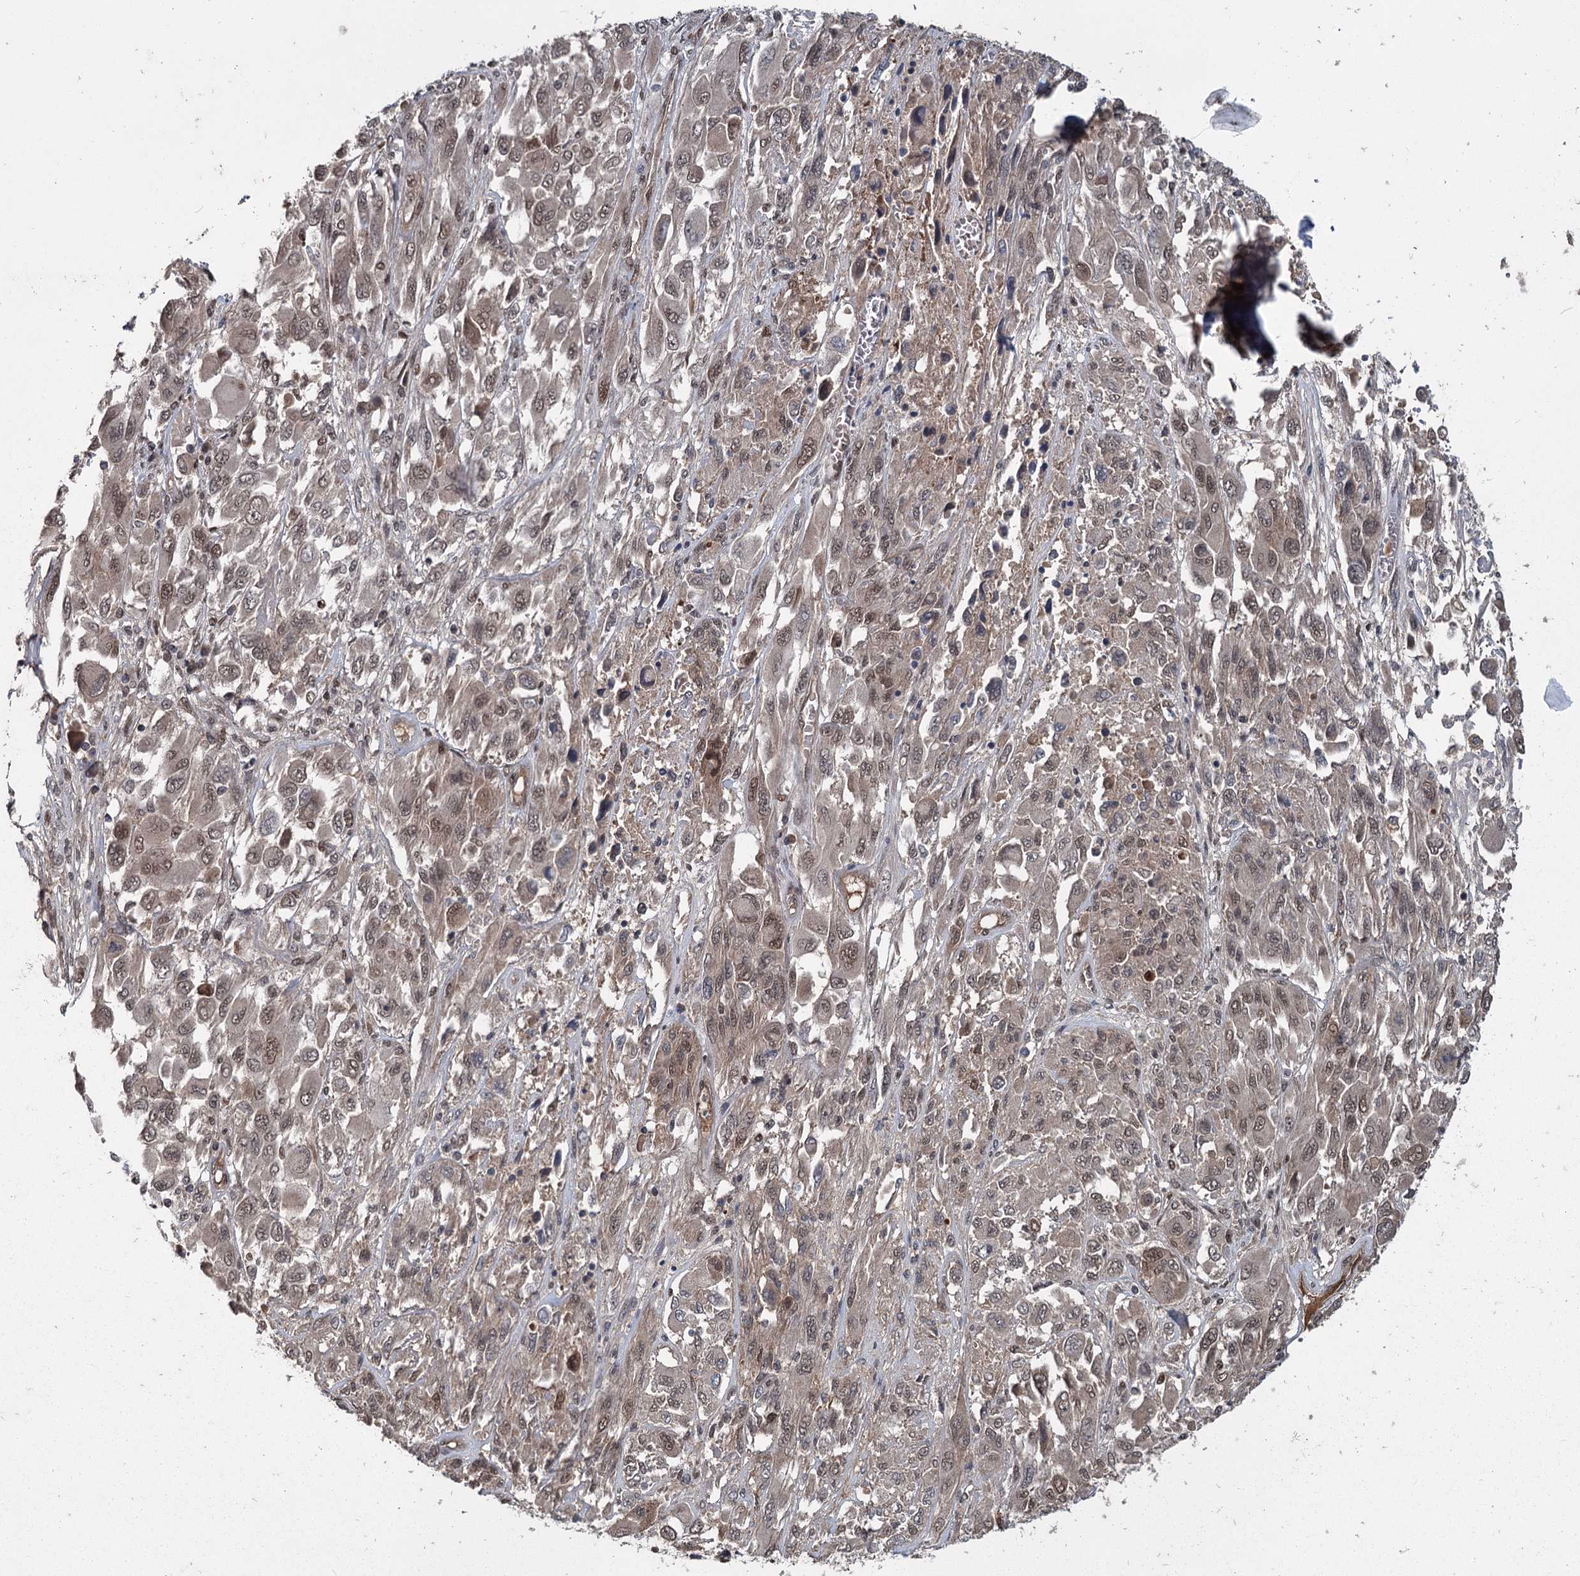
{"staining": {"intensity": "moderate", "quantity": "25%-75%", "location": "nuclear"}, "tissue": "melanoma", "cell_type": "Tumor cells", "image_type": "cancer", "snomed": [{"axis": "morphology", "description": "Malignant melanoma, NOS"}, {"axis": "topography", "description": "Skin"}], "caption": "This micrograph shows melanoma stained with immunohistochemistry to label a protein in brown. The nuclear of tumor cells show moderate positivity for the protein. Nuclei are counter-stained blue.", "gene": "MYG1", "patient": {"sex": "female", "age": 91}}